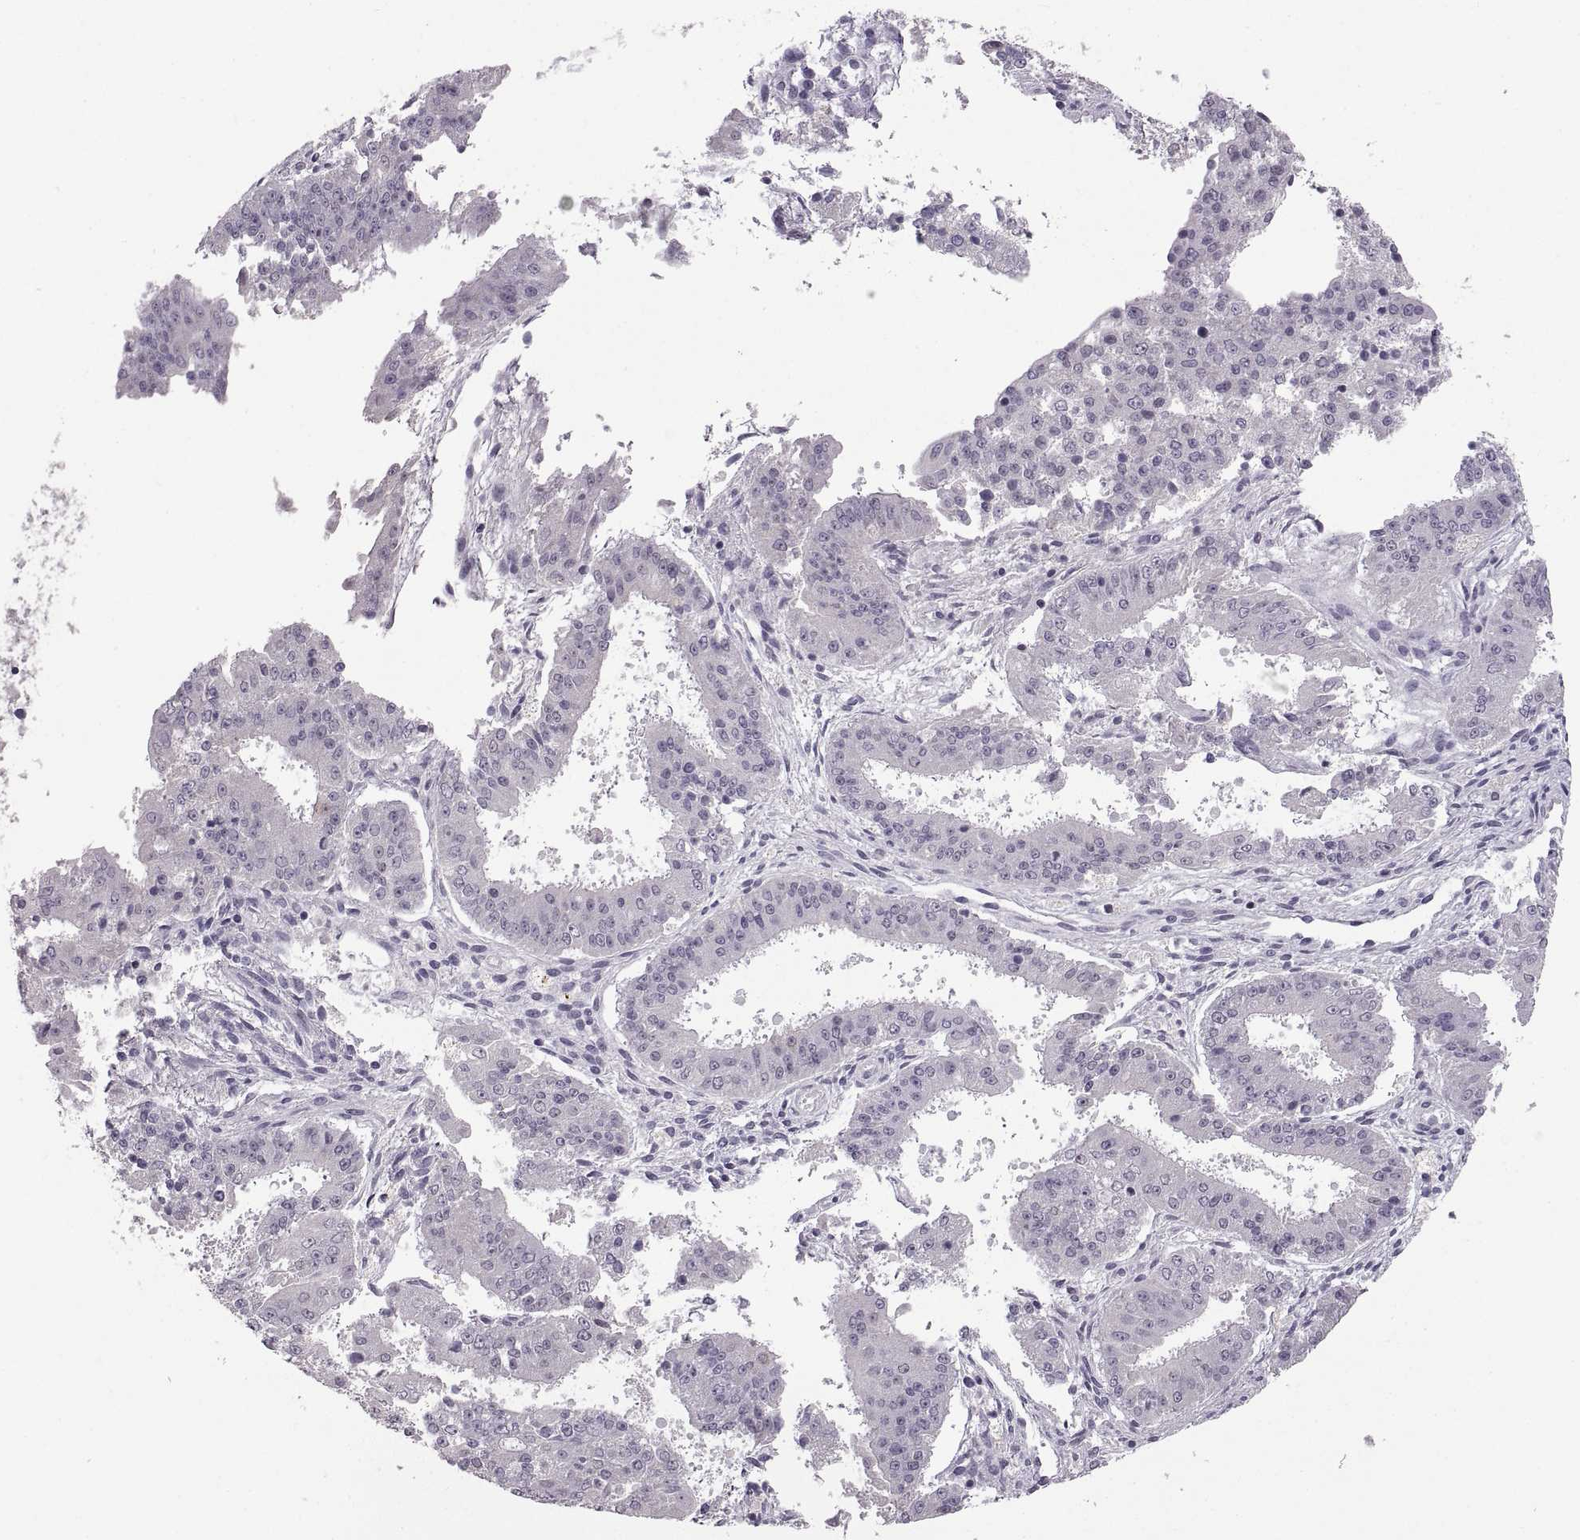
{"staining": {"intensity": "negative", "quantity": "none", "location": "none"}, "tissue": "ovarian cancer", "cell_type": "Tumor cells", "image_type": "cancer", "snomed": [{"axis": "morphology", "description": "Carcinoma, endometroid"}, {"axis": "topography", "description": "Ovary"}], "caption": "Tumor cells are negative for brown protein staining in ovarian cancer (endometroid carcinoma).", "gene": "NEK2", "patient": {"sex": "female", "age": 42}}